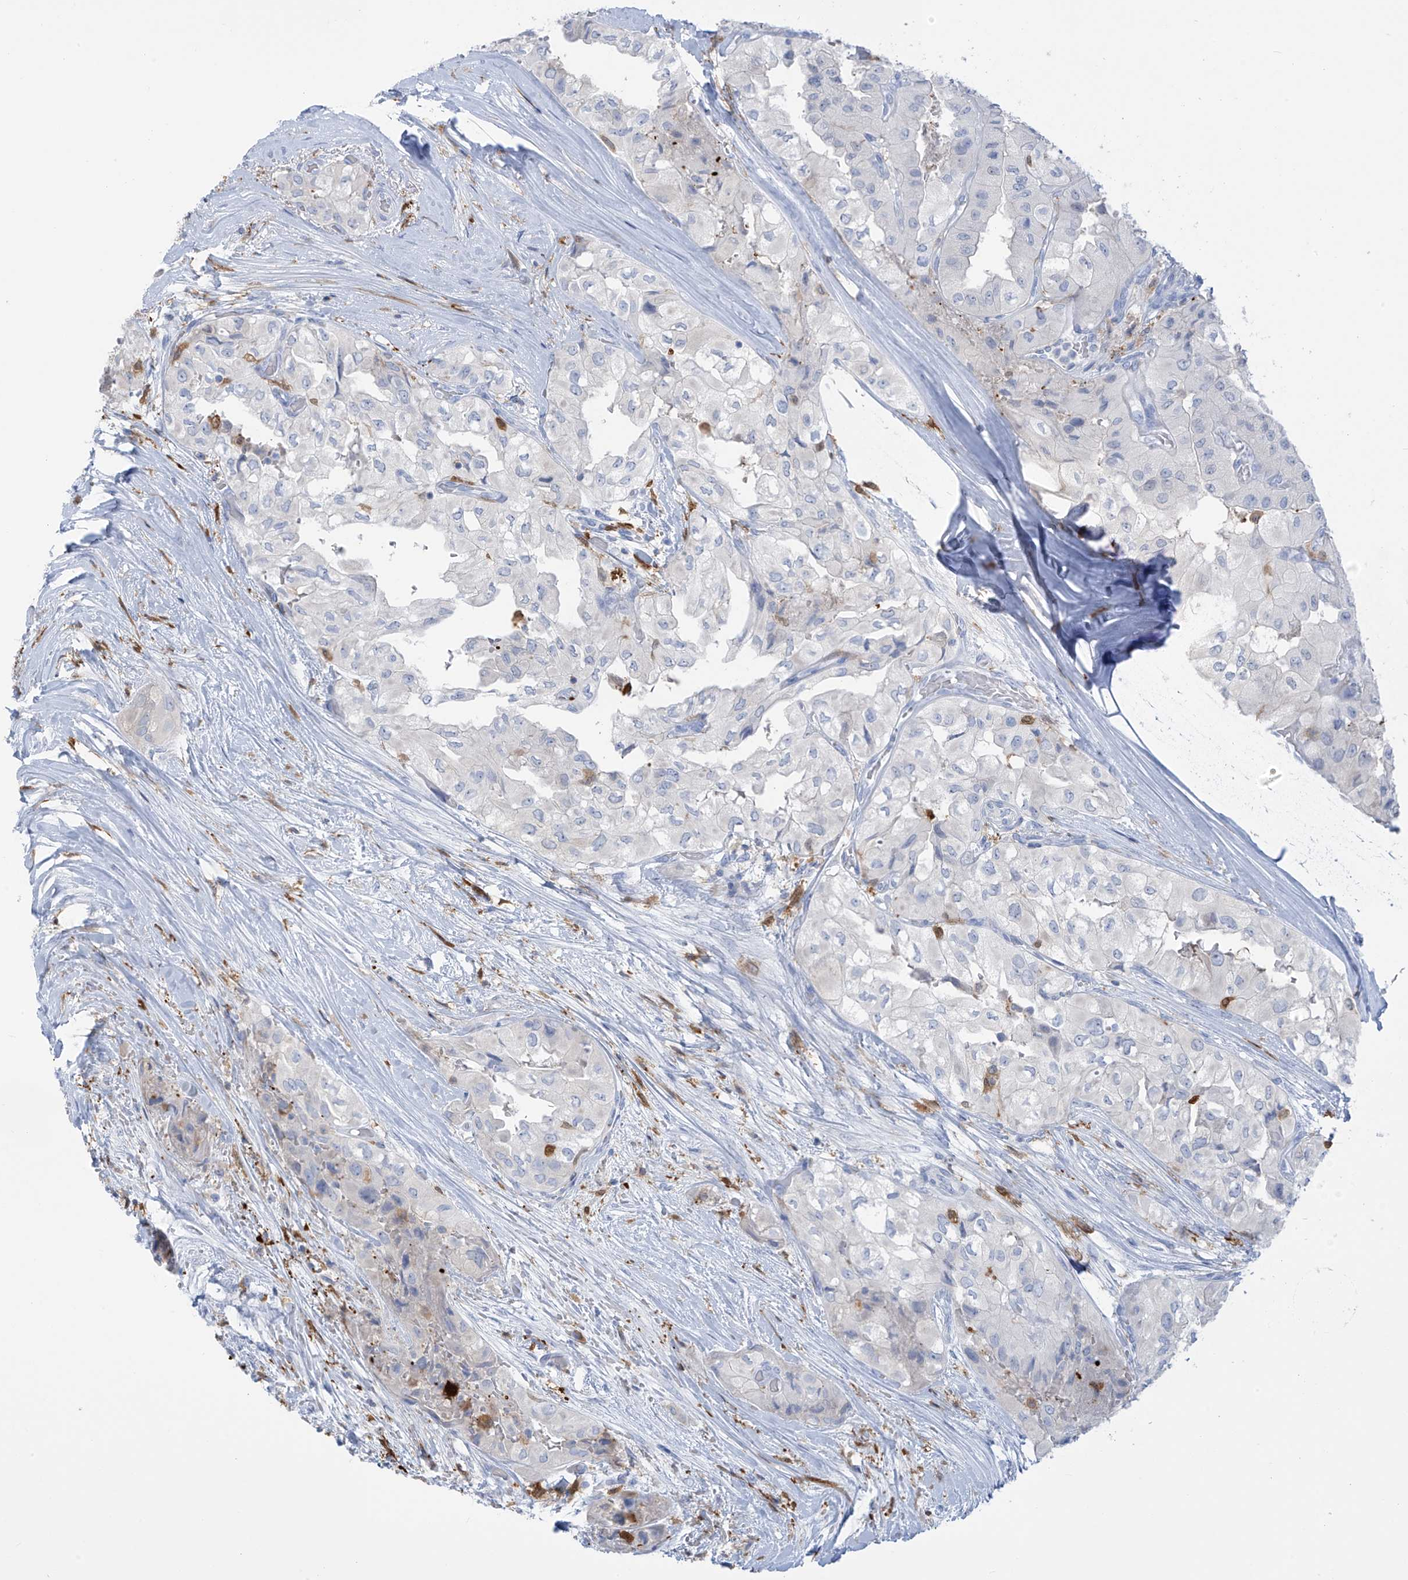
{"staining": {"intensity": "negative", "quantity": "none", "location": "none"}, "tissue": "thyroid cancer", "cell_type": "Tumor cells", "image_type": "cancer", "snomed": [{"axis": "morphology", "description": "Papillary adenocarcinoma, NOS"}, {"axis": "topography", "description": "Thyroid gland"}], "caption": "DAB immunohistochemical staining of human thyroid cancer exhibits no significant positivity in tumor cells.", "gene": "TRMT2B", "patient": {"sex": "female", "age": 59}}